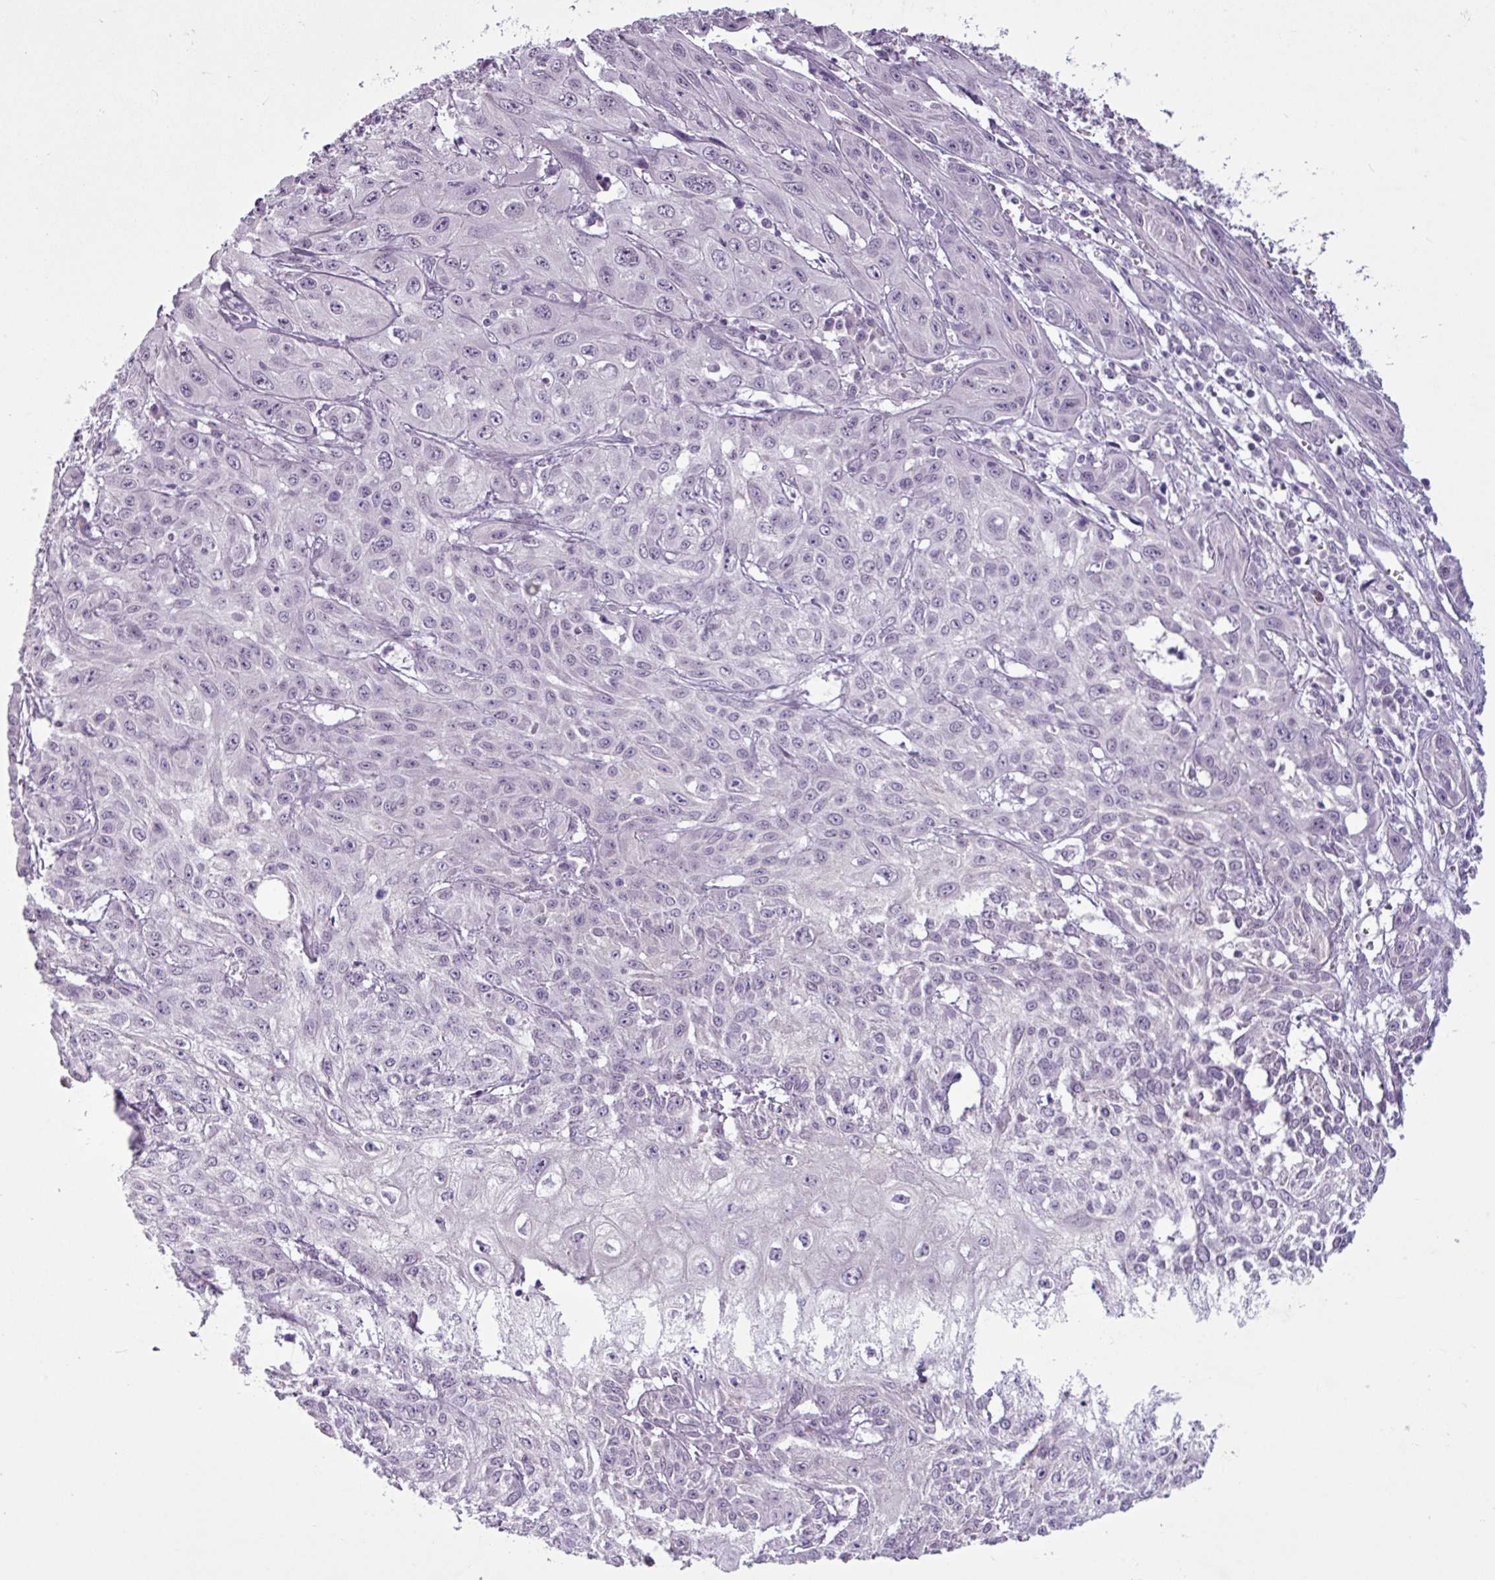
{"staining": {"intensity": "negative", "quantity": "none", "location": "none"}, "tissue": "skin cancer", "cell_type": "Tumor cells", "image_type": "cancer", "snomed": [{"axis": "morphology", "description": "Squamous cell carcinoma, NOS"}, {"axis": "topography", "description": "Skin"}, {"axis": "topography", "description": "Vulva"}], "caption": "Human skin squamous cell carcinoma stained for a protein using immunohistochemistry demonstrates no staining in tumor cells.", "gene": "C9orf24", "patient": {"sex": "female", "age": 71}}